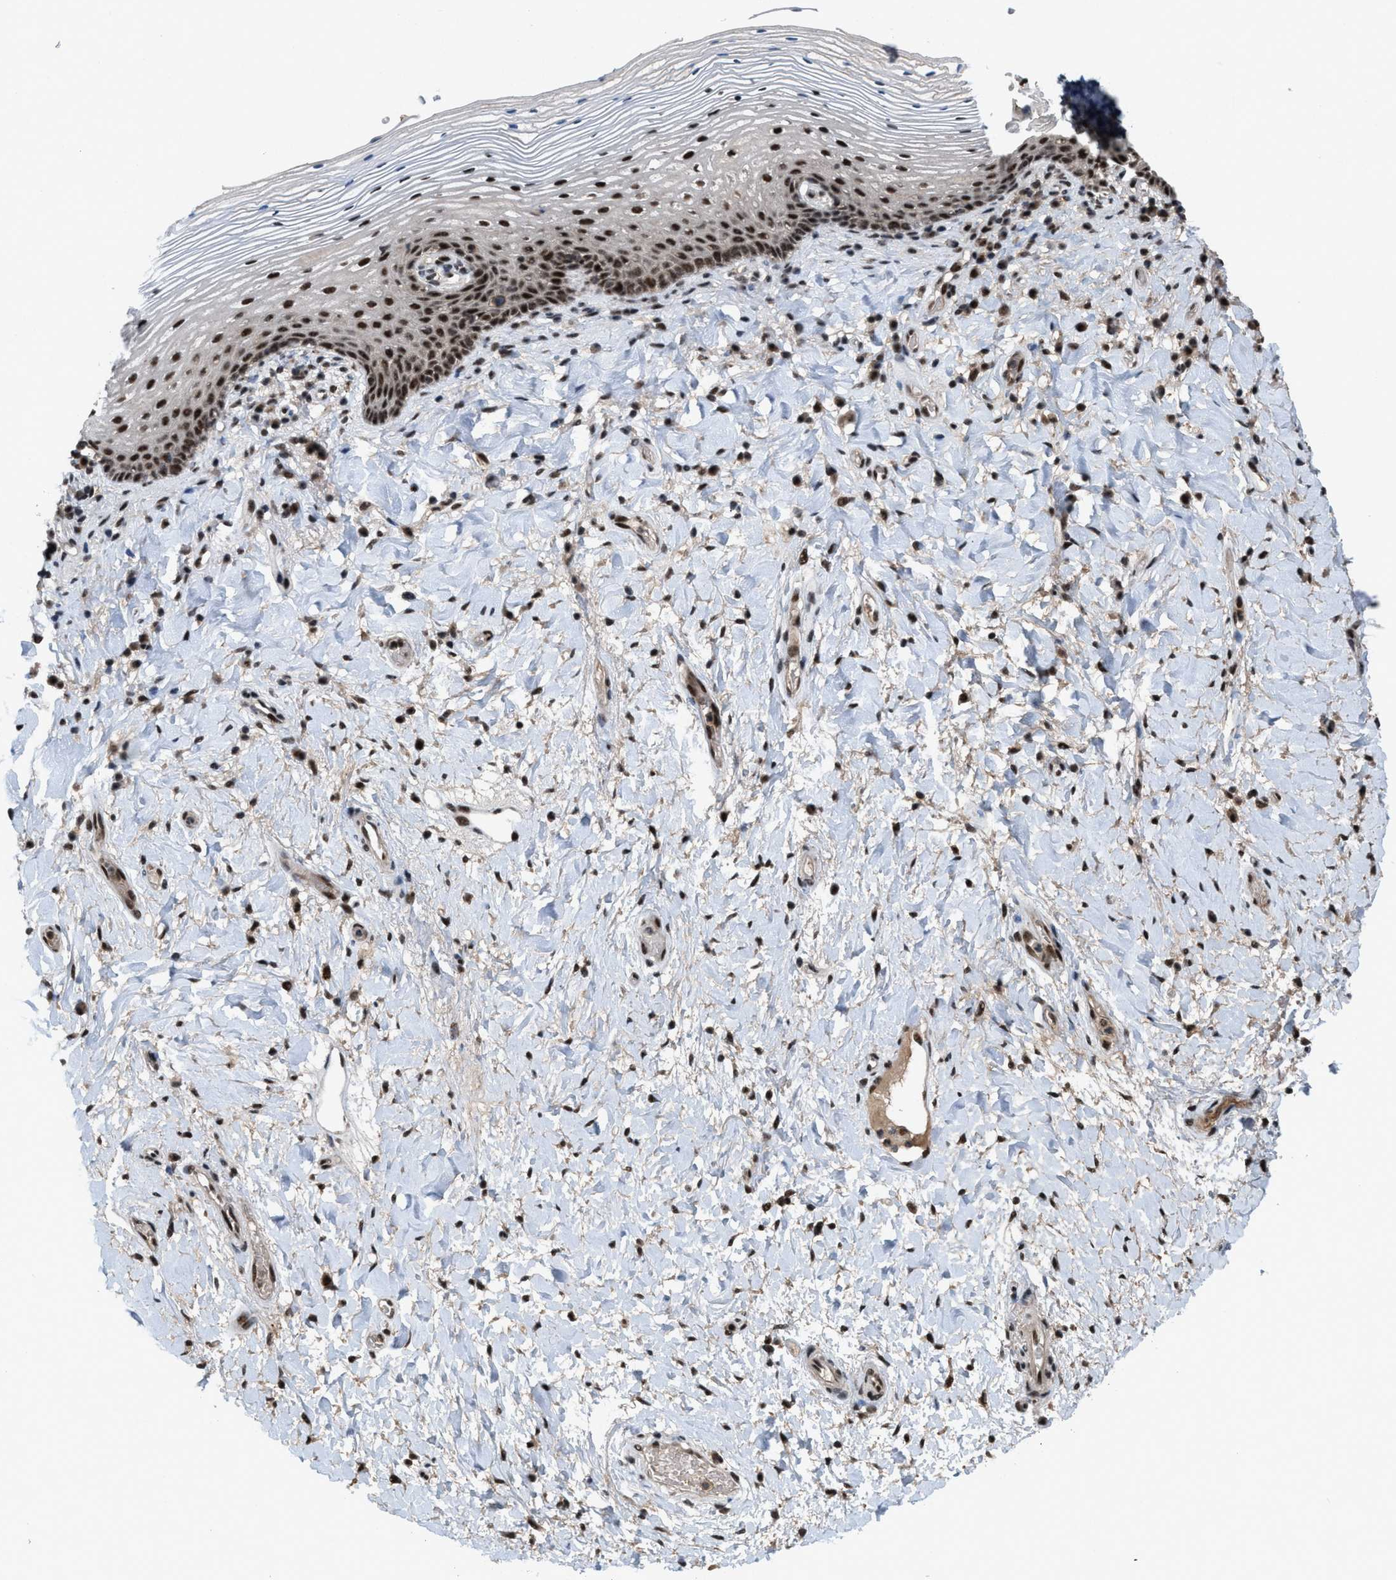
{"staining": {"intensity": "strong", "quantity": ">75%", "location": "nuclear"}, "tissue": "vagina", "cell_type": "Squamous epithelial cells", "image_type": "normal", "snomed": [{"axis": "morphology", "description": "Normal tissue, NOS"}, {"axis": "topography", "description": "Vagina"}], "caption": "Immunohistochemical staining of benign vagina exhibits high levels of strong nuclear staining in about >75% of squamous epithelial cells.", "gene": "PRPF4", "patient": {"sex": "female", "age": 60}}